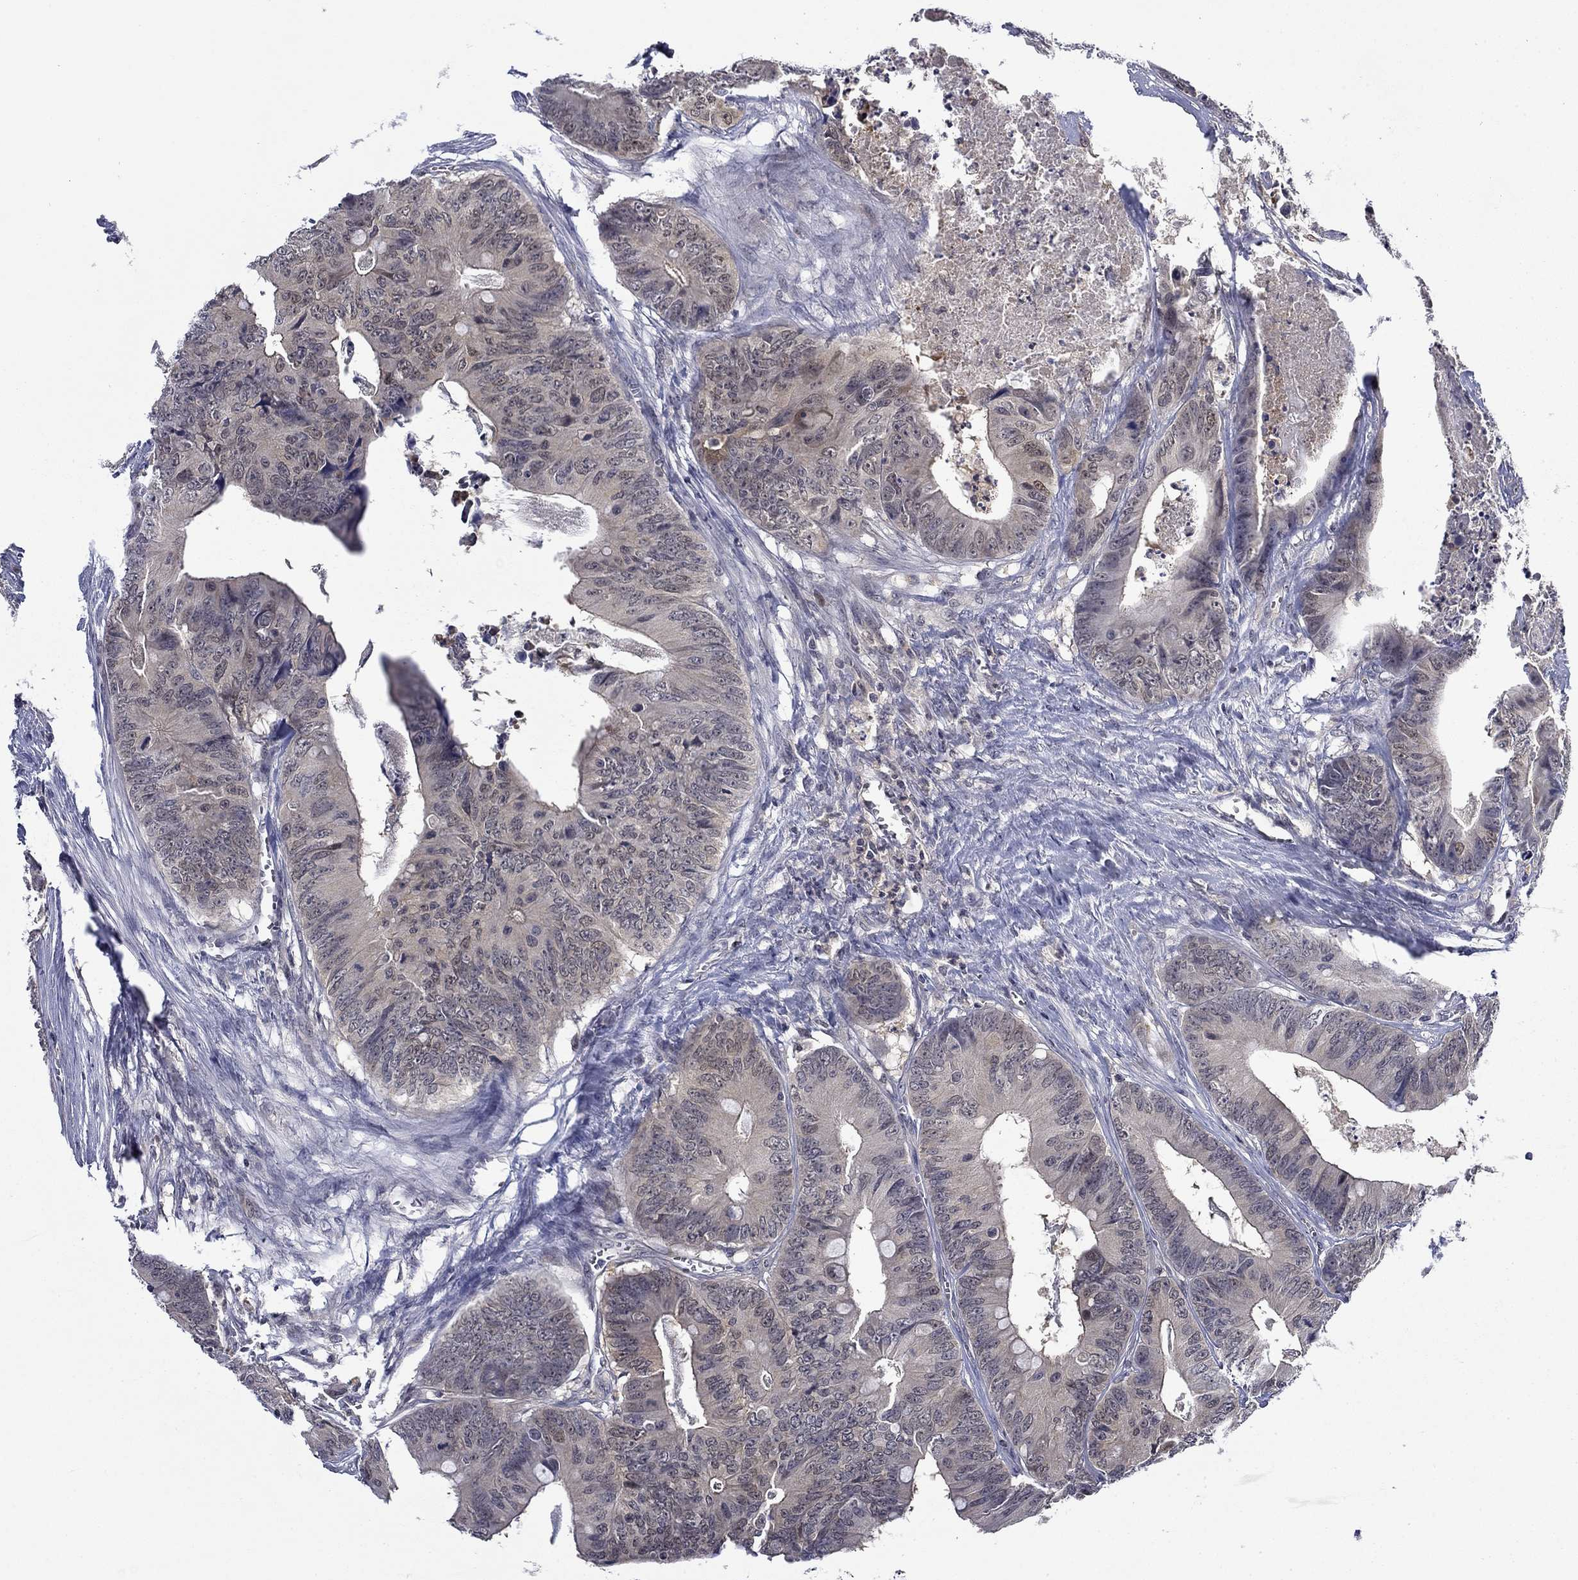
{"staining": {"intensity": "negative", "quantity": "none", "location": "none"}, "tissue": "colorectal cancer", "cell_type": "Tumor cells", "image_type": "cancer", "snomed": [{"axis": "morphology", "description": "Adenocarcinoma, NOS"}, {"axis": "topography", "description": "Colon"}], "caption": "Tumor cells are negative for protein expression in human adenocarcinoma (colorectal).", "gene": "DDTL", "patient": {"sex": "male", "age": 84}}